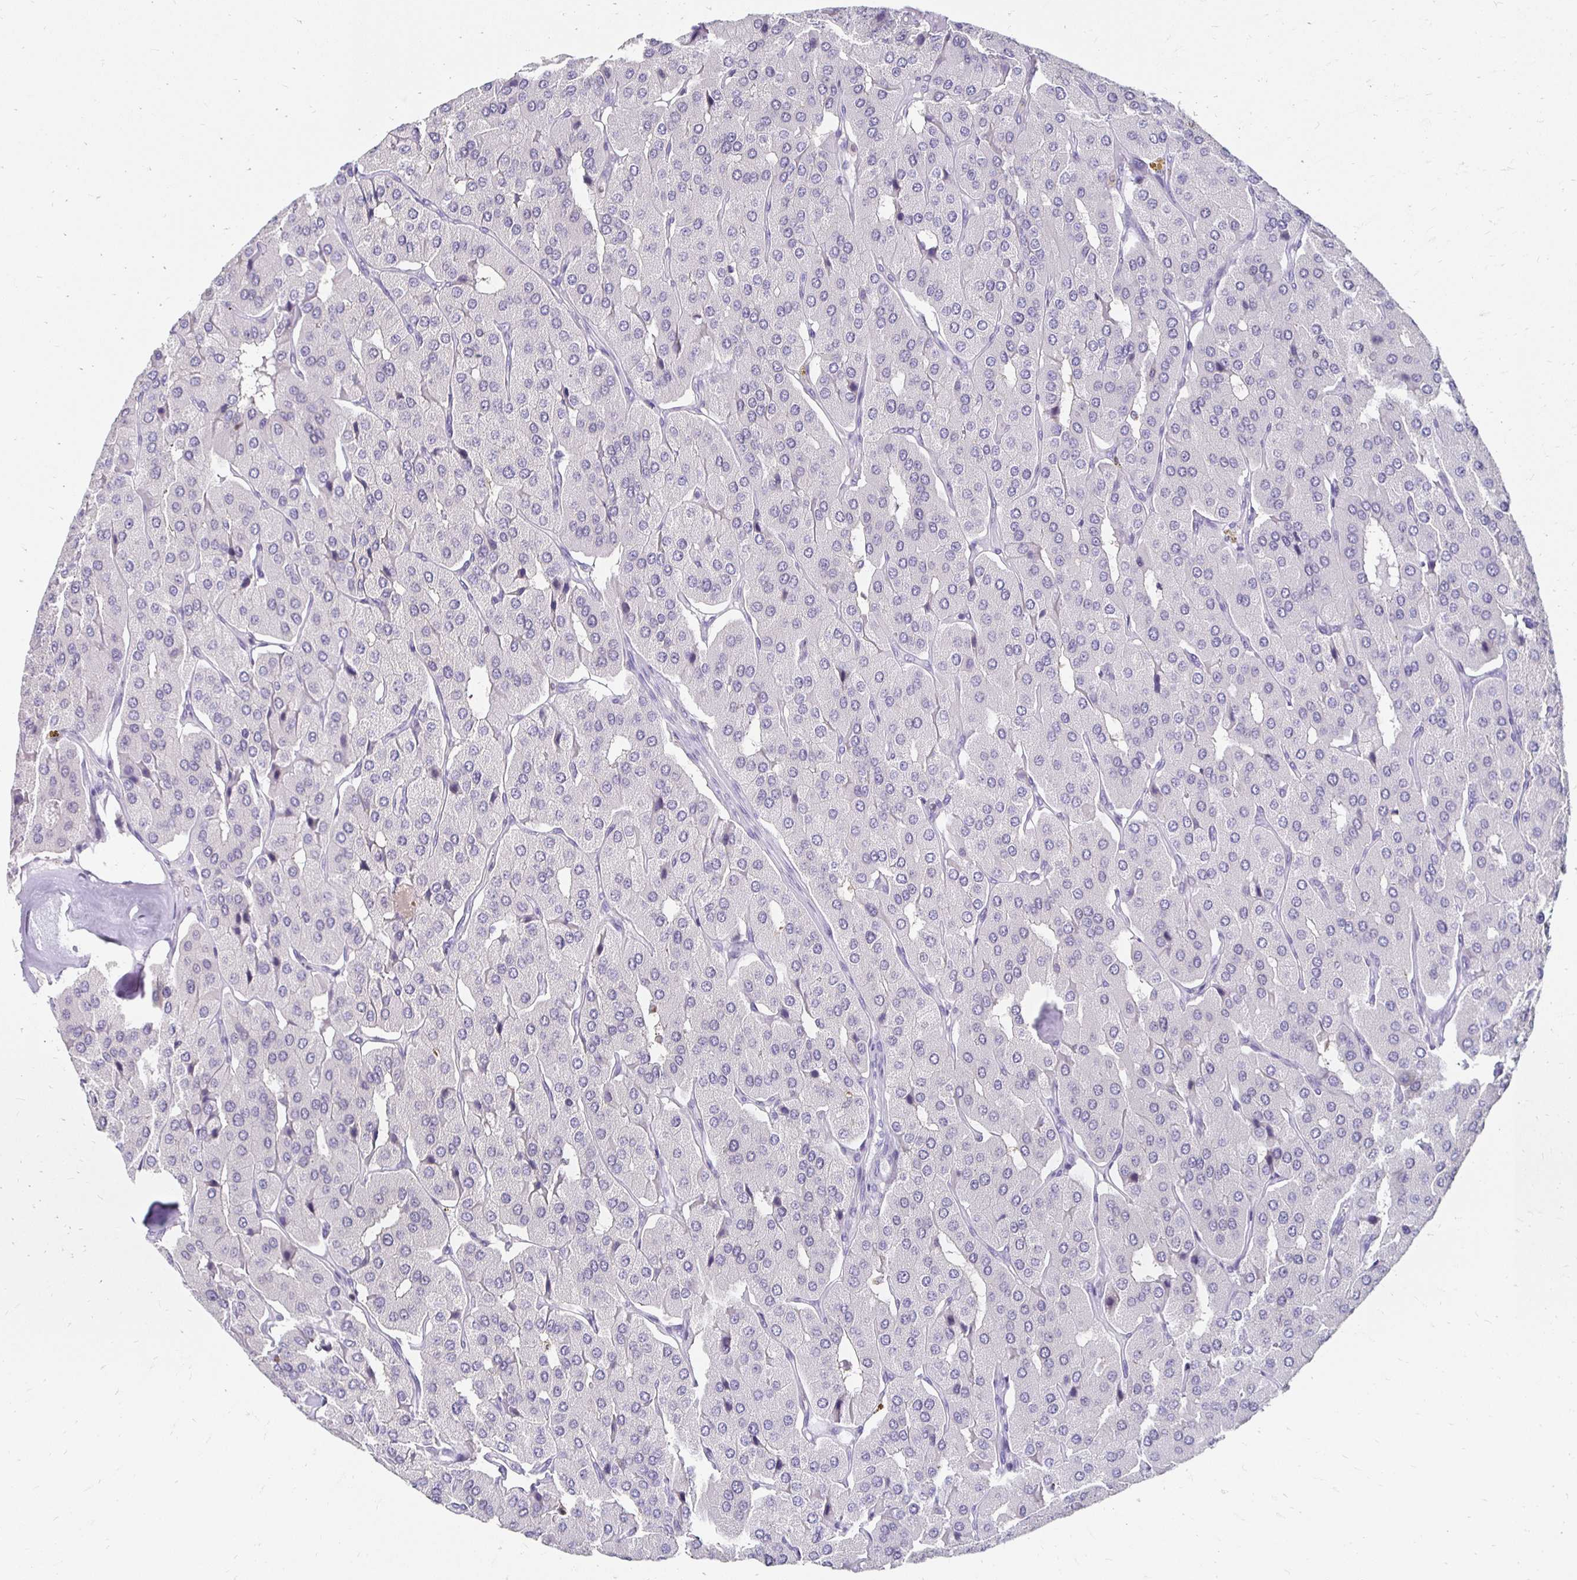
{"staining": {"intensity": "negative", "quantity": "none", "location": "none"}, "tissue": "parathyroid gland", "cell_type": "Glandular cells", "image_type": "normal", "snomed": [{"axis": "morphology", "description": "Normal tissue, NOS"}, {"axis": "morphology", "description": "Adenoma, NOS"}, {"axis": "topography", "description": "Parathyroid gland"}], "caption": "IHC of normal parathyroid gland shows no expression in glandular cells.", "gene": "PADI2", "patient": {"sex": "female", "age": 86}}